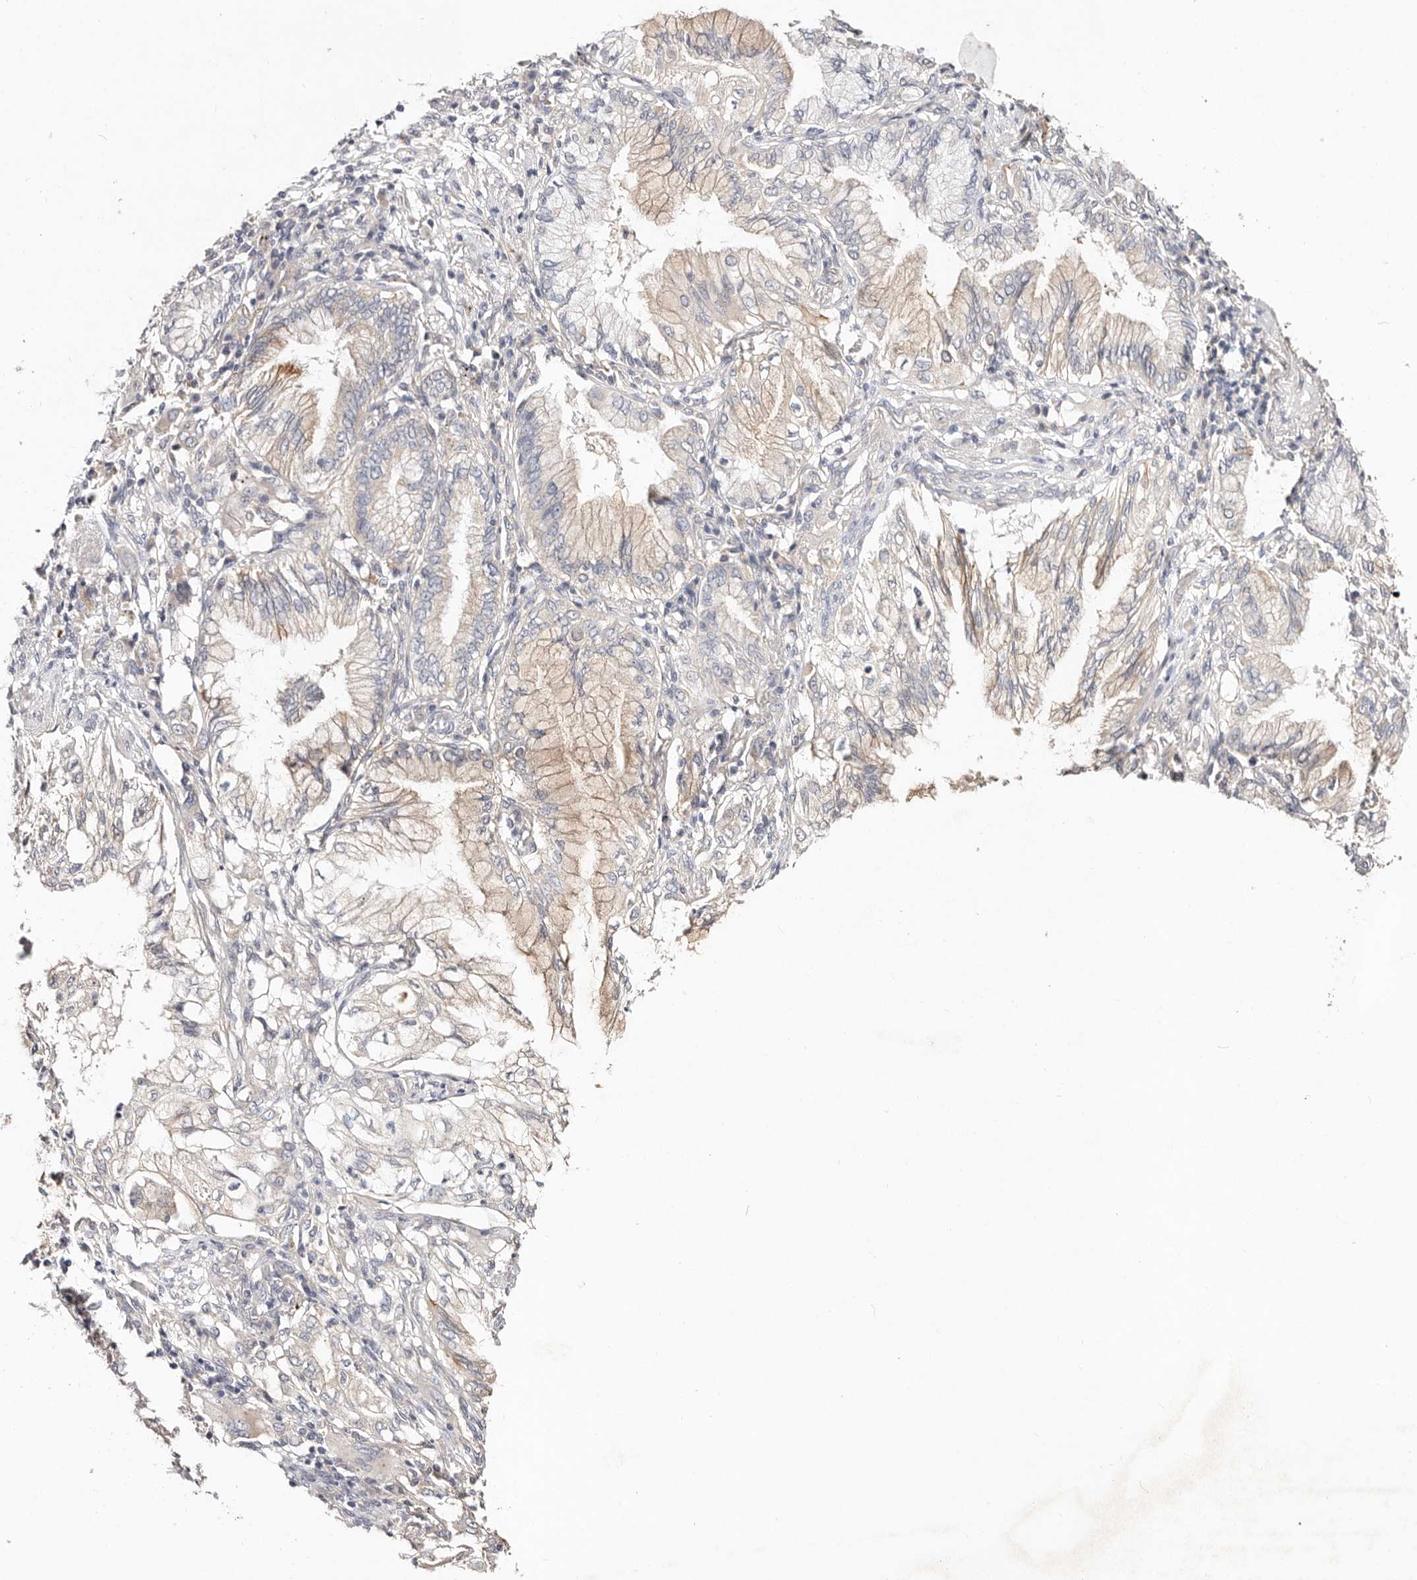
{"staining": {"intensity": "weak", "quantity": "<25%", "location": "cytoplasmic/membranous"}, "tissue": "lung cancer", "cell_type": "Tumor cells", "image_type": "cancer", "snomed": [{"axis": "morphology", "description": "Adenocarcinoma, NOS"}, {"axis": "topography", "description": "Lung"}], "caption": "Immunohistochemistry micrograph of neoplastic tissue: lung cancer stained with DAB (3,3'-diaminobenzidine) reveals no significant protein expression in tumor cells.", "gene": "VIPAS39", "patient": {"sex": "female", "age": 70}}